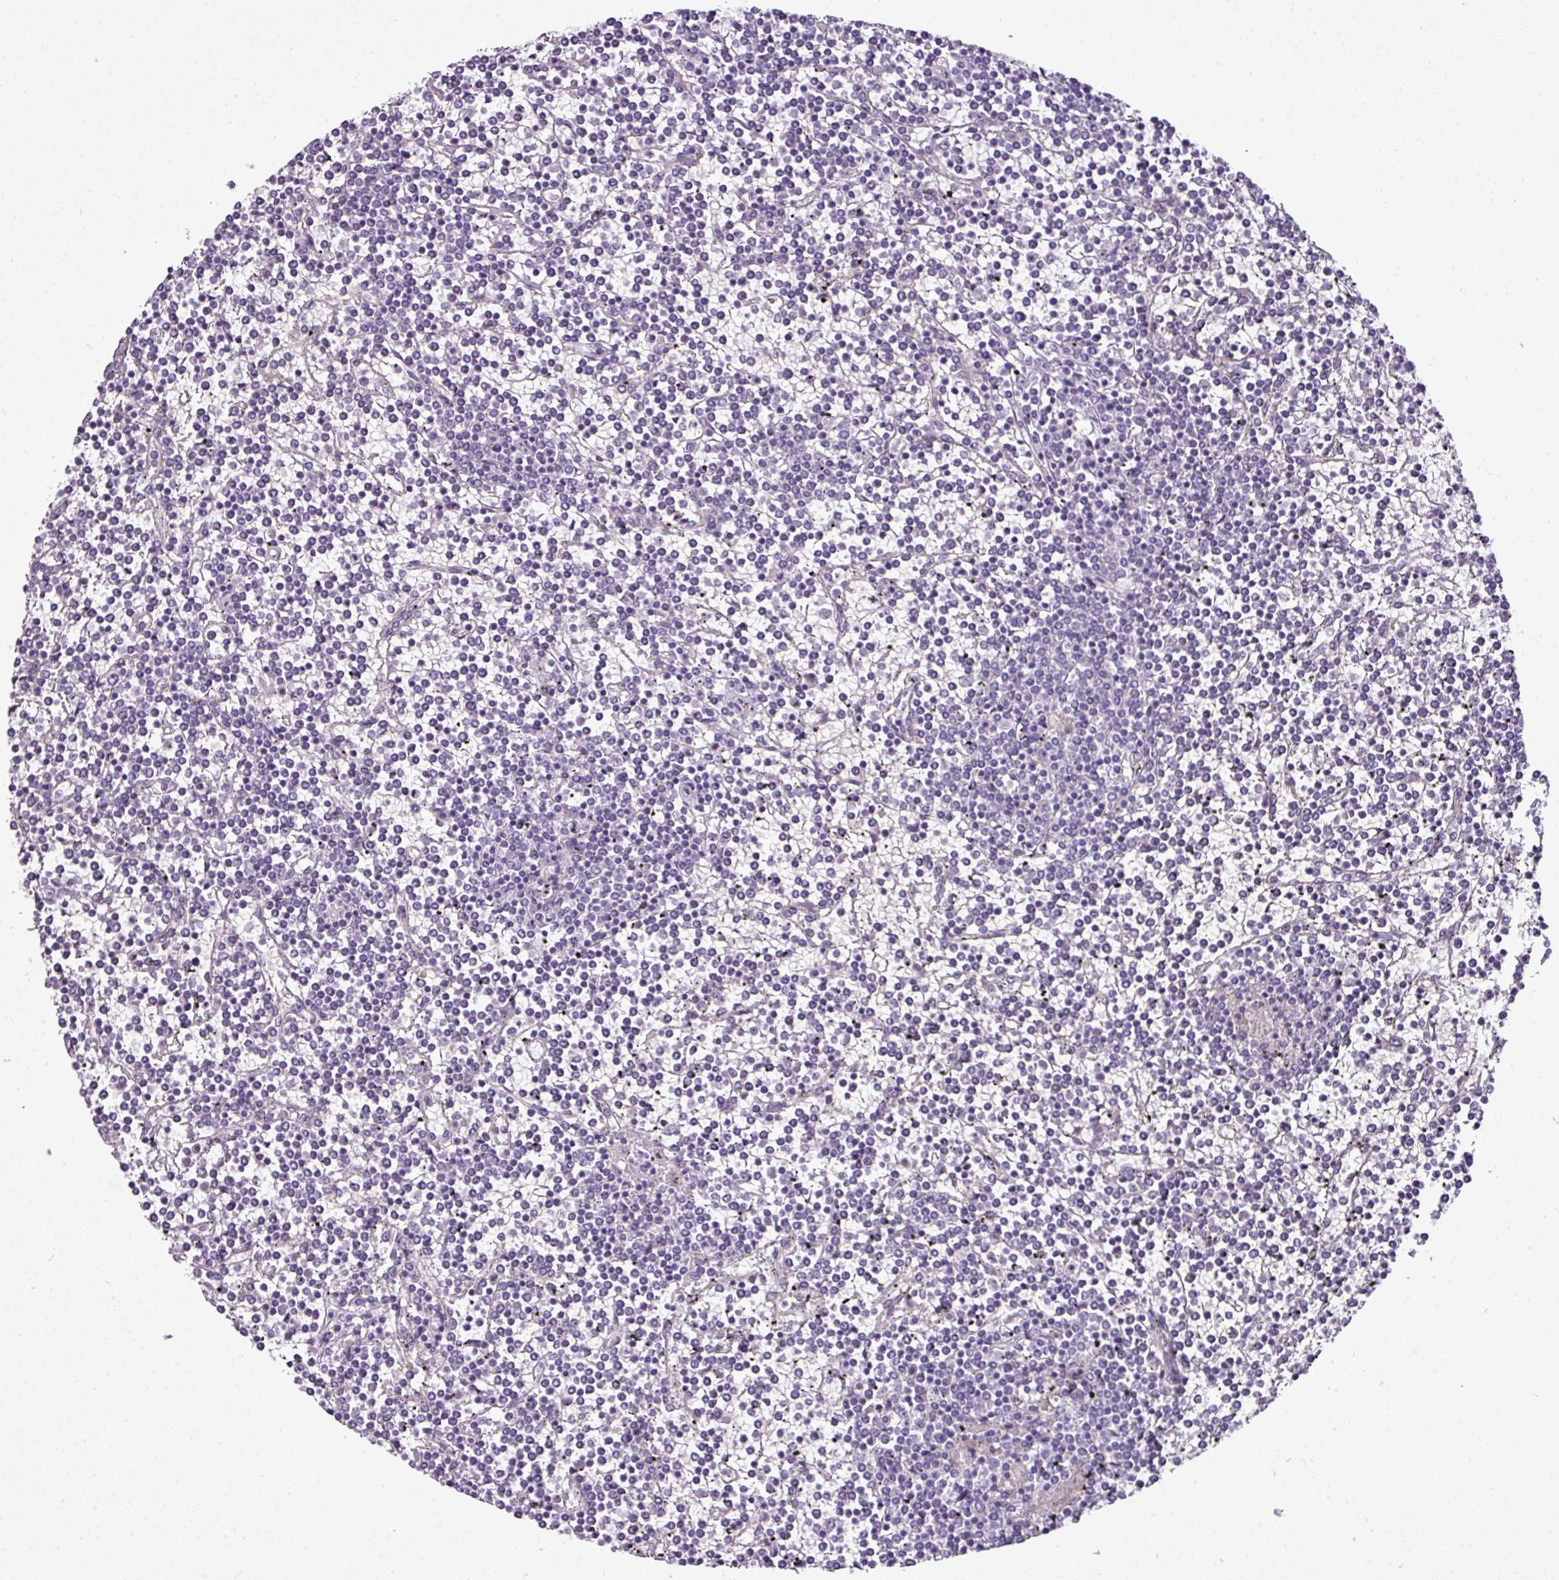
{"staining": {"intensity": "negative", "quantity": "none", "location": "none"}, "tissue": "lymphoma", "cell_type": "Tumor cells", "image_type": "cancer", "snomed": [{"axis": "morphology", "description": "Malignant lymphoma, non-Hodgkin's type, Low grade"}, {"axis": "topography", "description": "Spleen"}], "caption": "The photomicrograph reveals no significant staining in tumor cells of malignant lymphoma, non-Hodgkin's type (low-grade).", "gene": "TMEM178B", "patient": {"sex": "female", "age": 19}}